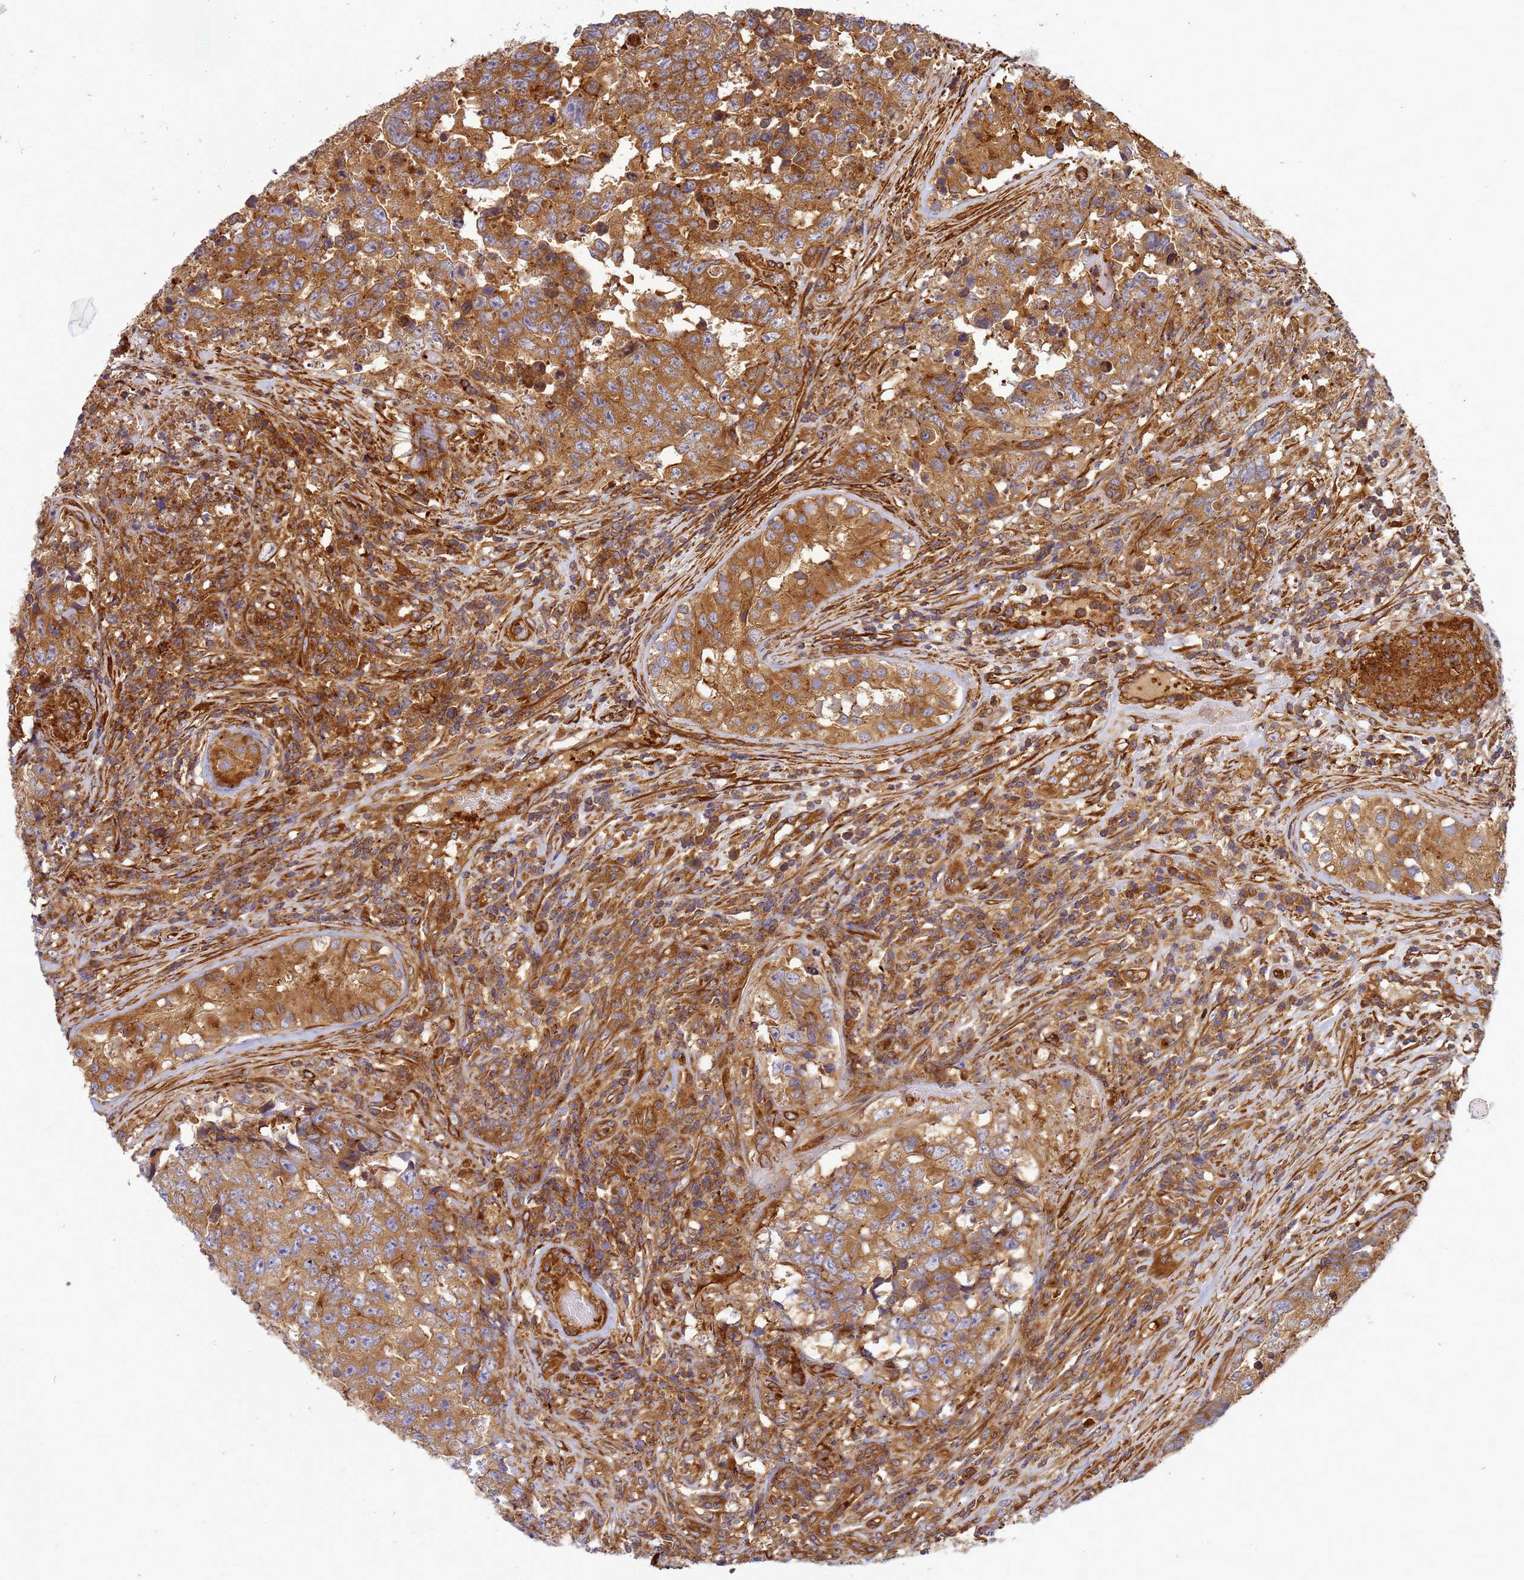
{"staining": {"intensity": "moderate", "quantity": ">75%", "location": "cytoplasmic/membranous"}, "tissue": "testis cancer", "cell_type": "Tumor cells", "image_type": "cancer", "snomed": [{"axis": "morphology", "description": "Normal tissue, NOS"}, {"axis": "morphology", "description": "Carcinoma, Embryonal, NOS"}, {"axis": "topography", "description": "Testis"}, {"axis": "topography", "description": "Epididymis"}], "caption": "The photomicrograph exhibits immunohistochemical staining of testis embryonal carcinoma. There is moderate cytoplasmic/membranous expression is present in approximately >75% of tumor cells.", "gene": "C2CD5", "patient": {"sex": "male", "age": 25}}